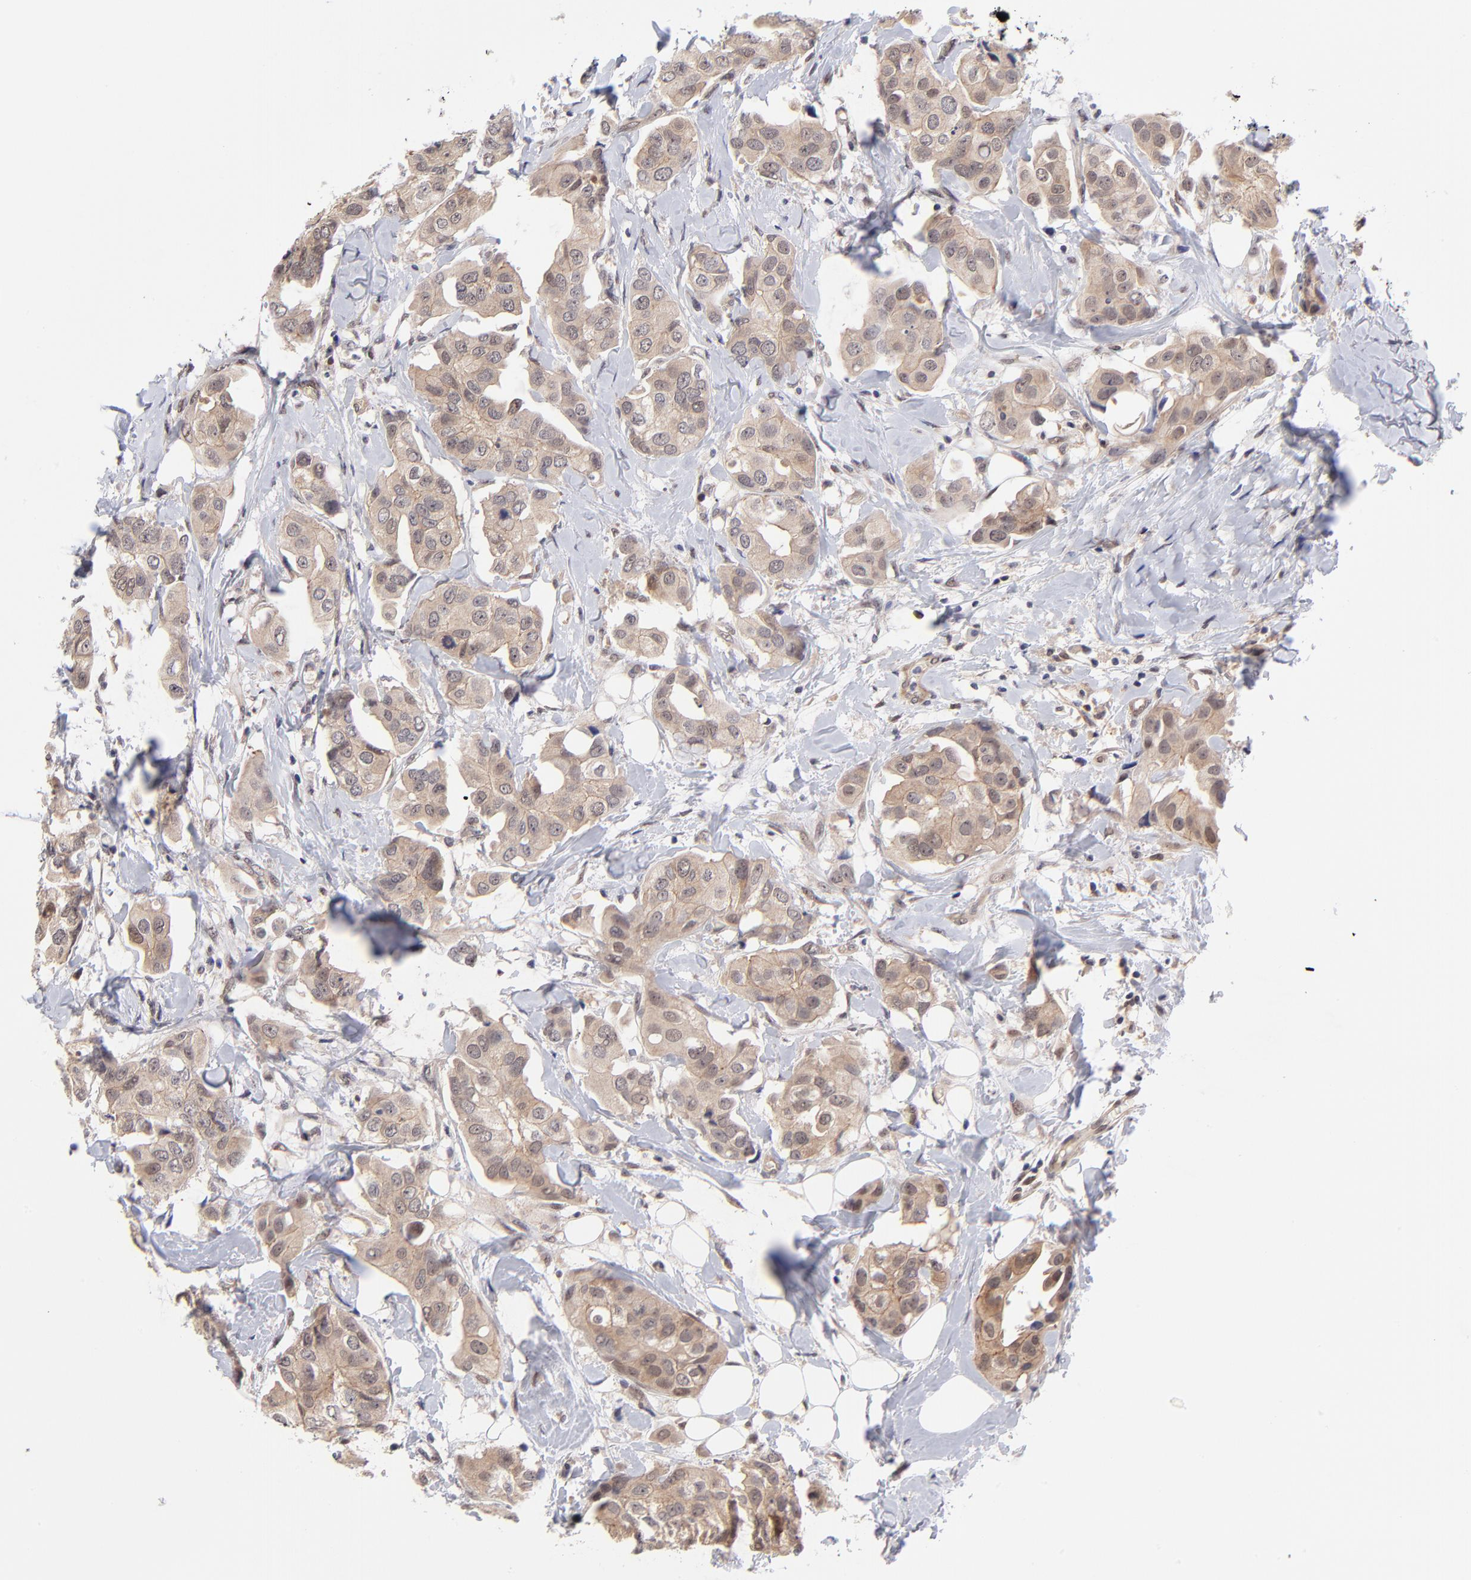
{"staining": {"intensity": "moderate", "quantity": ">75%", "location": "cytoplasmic/membranous"}, "tissue": "breast cancer", "cell_type": "Tumor cells", "image_type": "cancer", "snomed": [{"axis": "morphology", "description": "Duct carcinoma"}, {"axis": "topography", "description": "Breast"}], "caption": "IHC of breast cancer exhibits medium levels of moderate cytoplasmic/membranous expression in about >75% of tumor cells. The protein is stained brown, and the nuclei are stained in blue (DAB IHC with brightfield microscopy, high magnification).", "gene": "UBE2E3", "patient": {"sex": "female", "age": 40}}